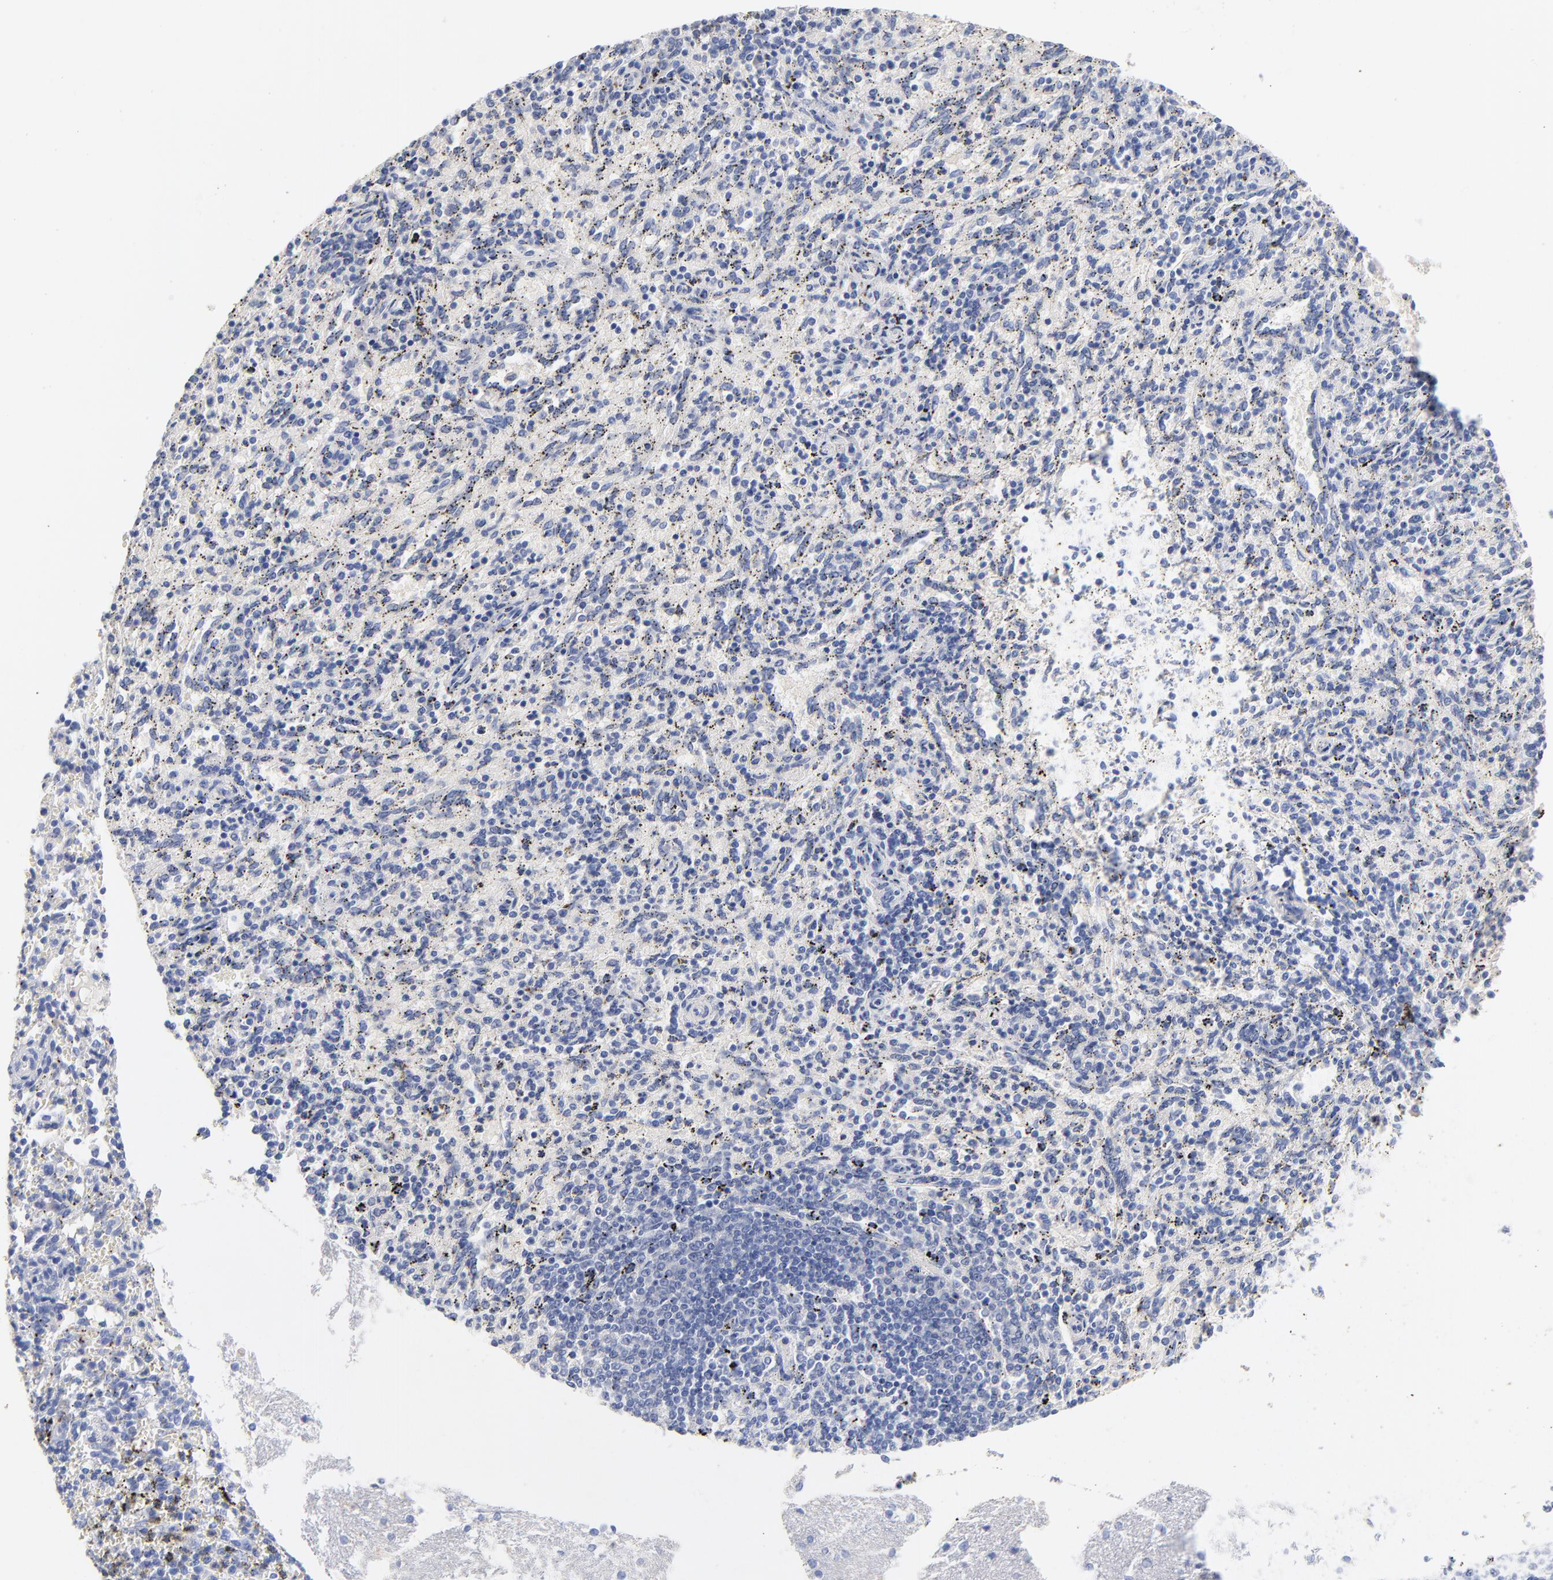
{"staining": {"intensity": "negative", "quantity": "none", "location": "none"}, "tissue": "spleen", "cell_type": "Cells in red pulp", "image_type": "normal", "snomed": [{"axis": "morphology", "description": "Normal tissue, NOS"}, {"axis": "topography", "description": "Spleen"}], "caption": "DAB (3,3'-diaminobenzidine) immunohistochemical staining of unremarkable human spleen exhibits no significant positivity in cells in red pulp.", "gene": "CPS1", "patient": {"sex": "female", "age": 10}}